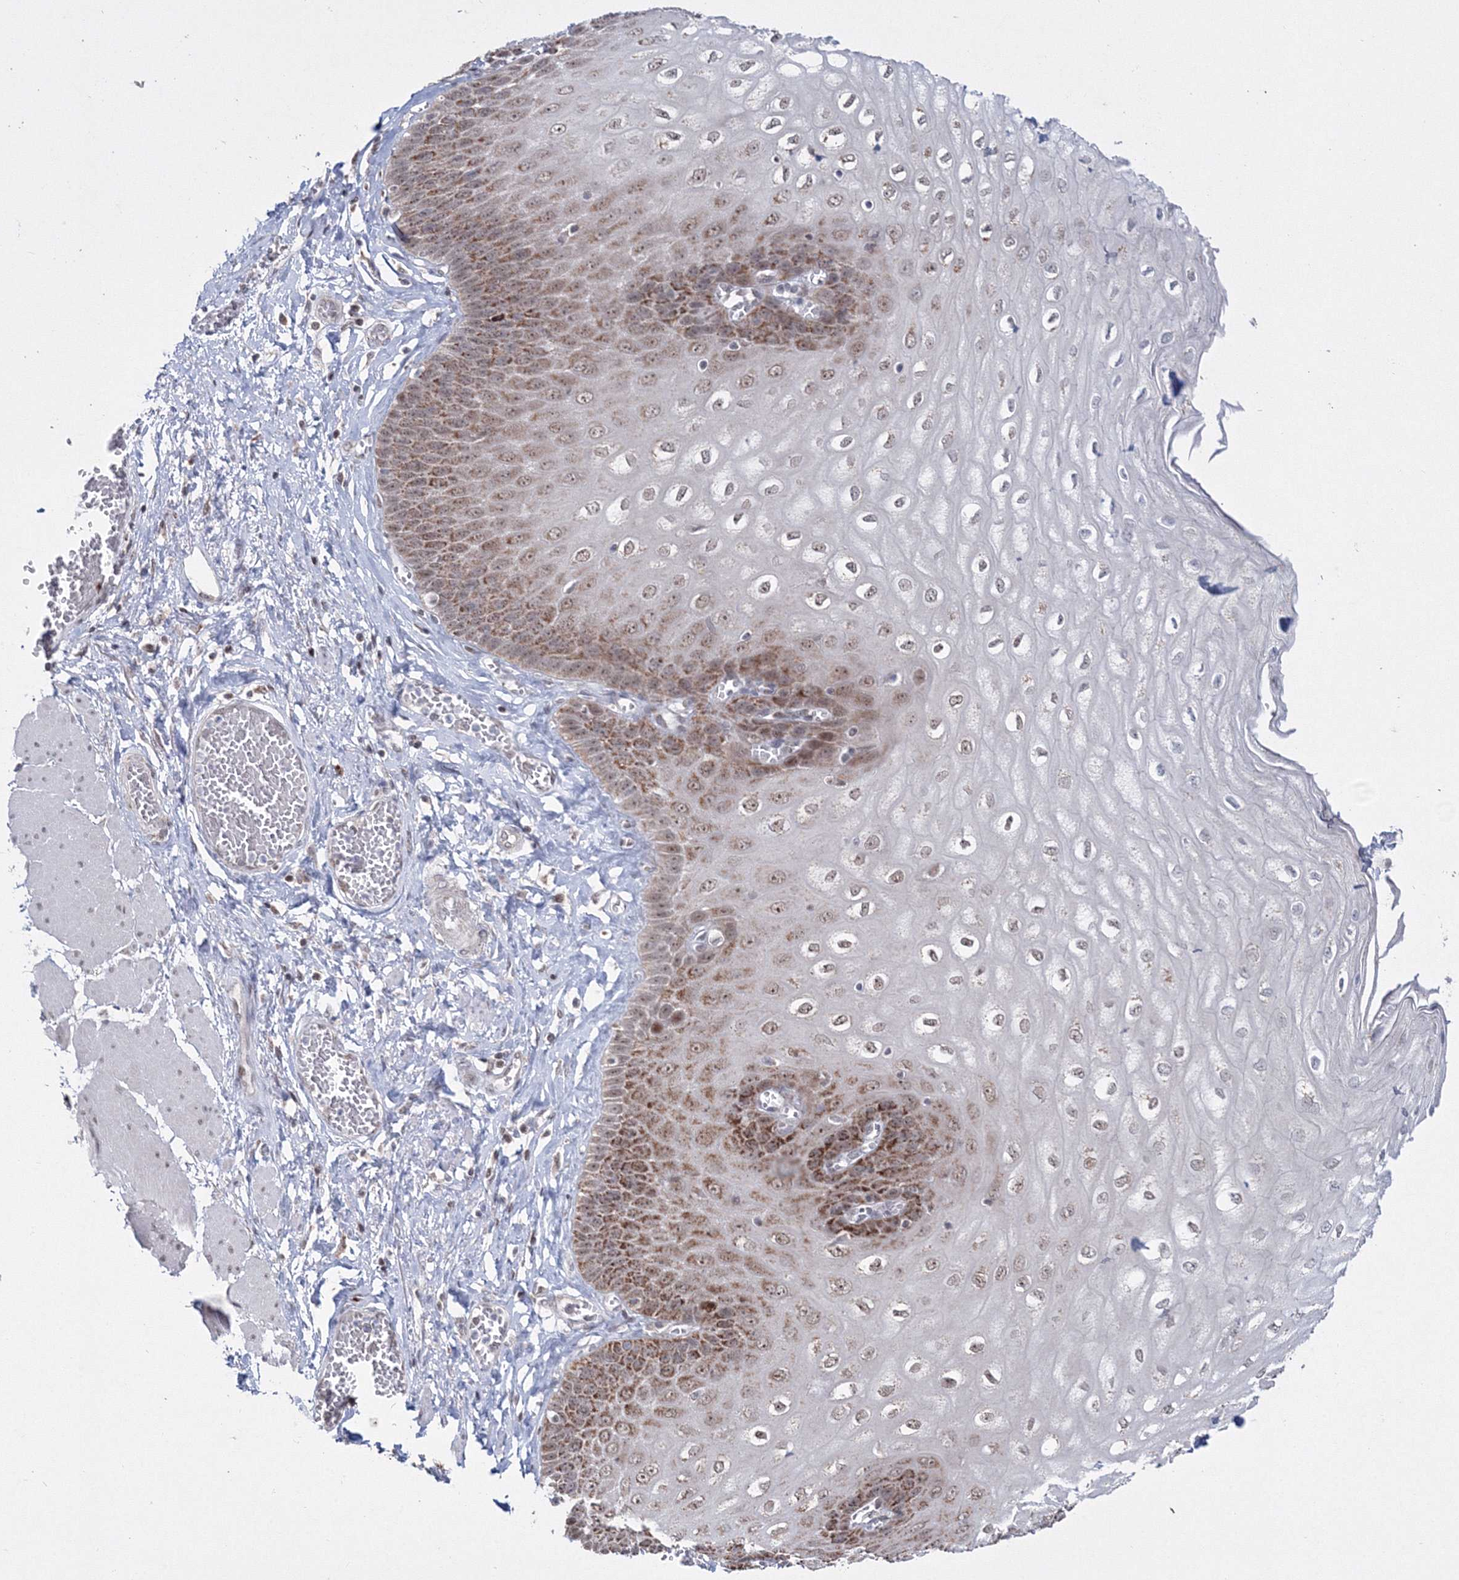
{"staining": {"intensity": "strong", "quantity": "25%-75%", "location": "cytoplasmic/membranous,nuclear"}, "tissue": "esophagus", "cell_type": "Squamous epithelial cells", "image_type": "normal", "snomed": [{"axis": "morphology", "description": "Normal tissue, NOS"}, {"axis": "topography", "description": "Esophagus"}], "caption": "Benign esophagus displays strong cytoplasmic/membranous,nuclear positivity in approximately 25%-75% of squamous epithelial cells, visualized by immunohistochemistry.", "gene": "GRSF1", "patient": {"sex": "male", "age": 60}}